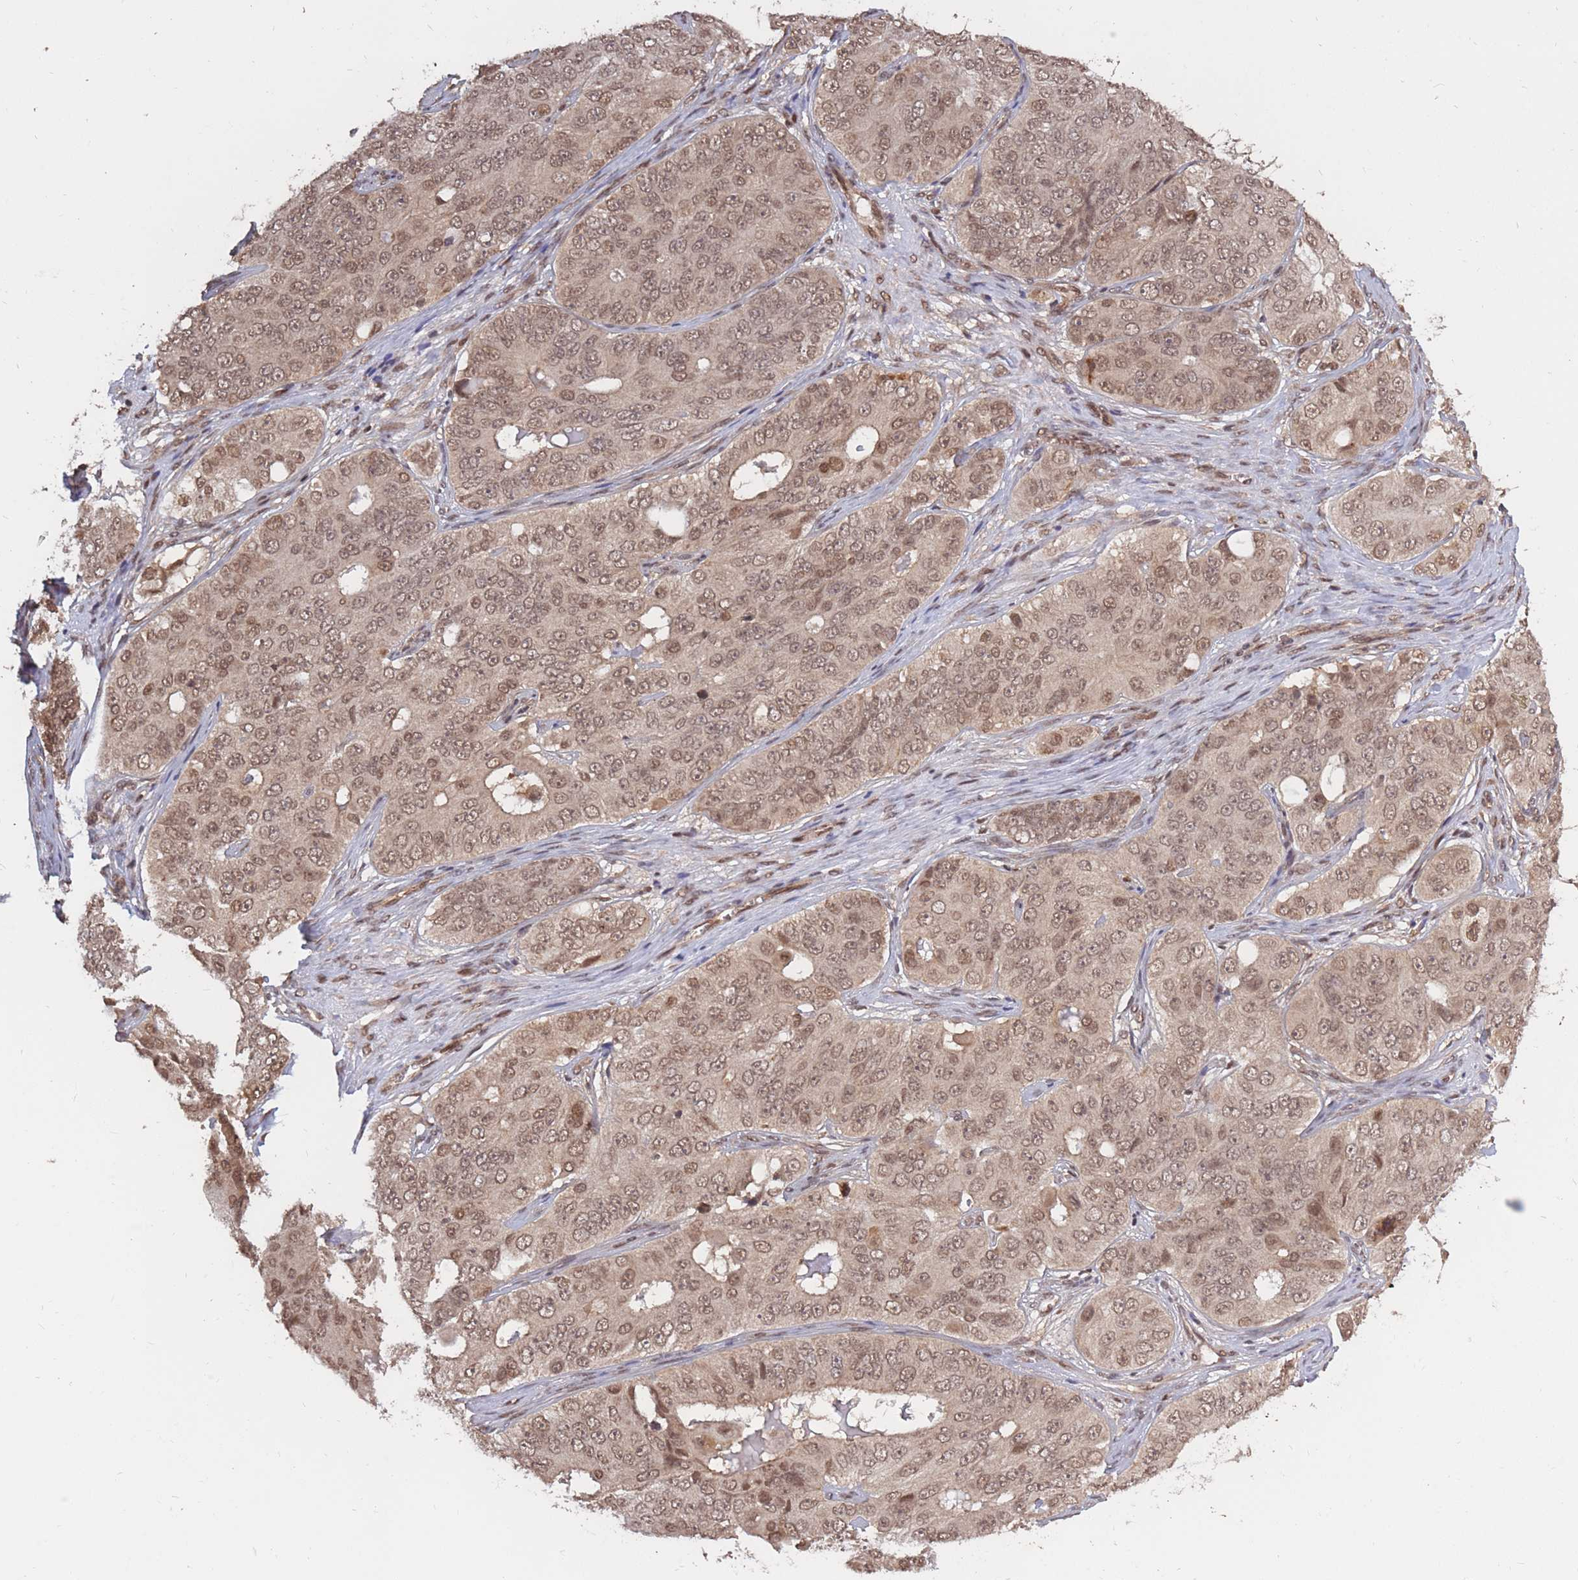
{"staining": {"intensity": "moderate", "quantity": ">75%", "location": "nuclear"}, "tissue": "ovarian cancer", "cell_type": "Tumor cells", "image_type": "cancer", "snomed": [{"axis": "morphology", "description": "Carcinoma, endometroid"}, {"axis": "topography", "description": "Ovary"}], "caption": "Brown immunohistochemical staining in ovarian cancer (endometroid carcinoma) displays moderate nuclear positivity in about >75% of tumor cells.", "gene": "SRA1", "patient": {"sex": "female", "age": 51}}